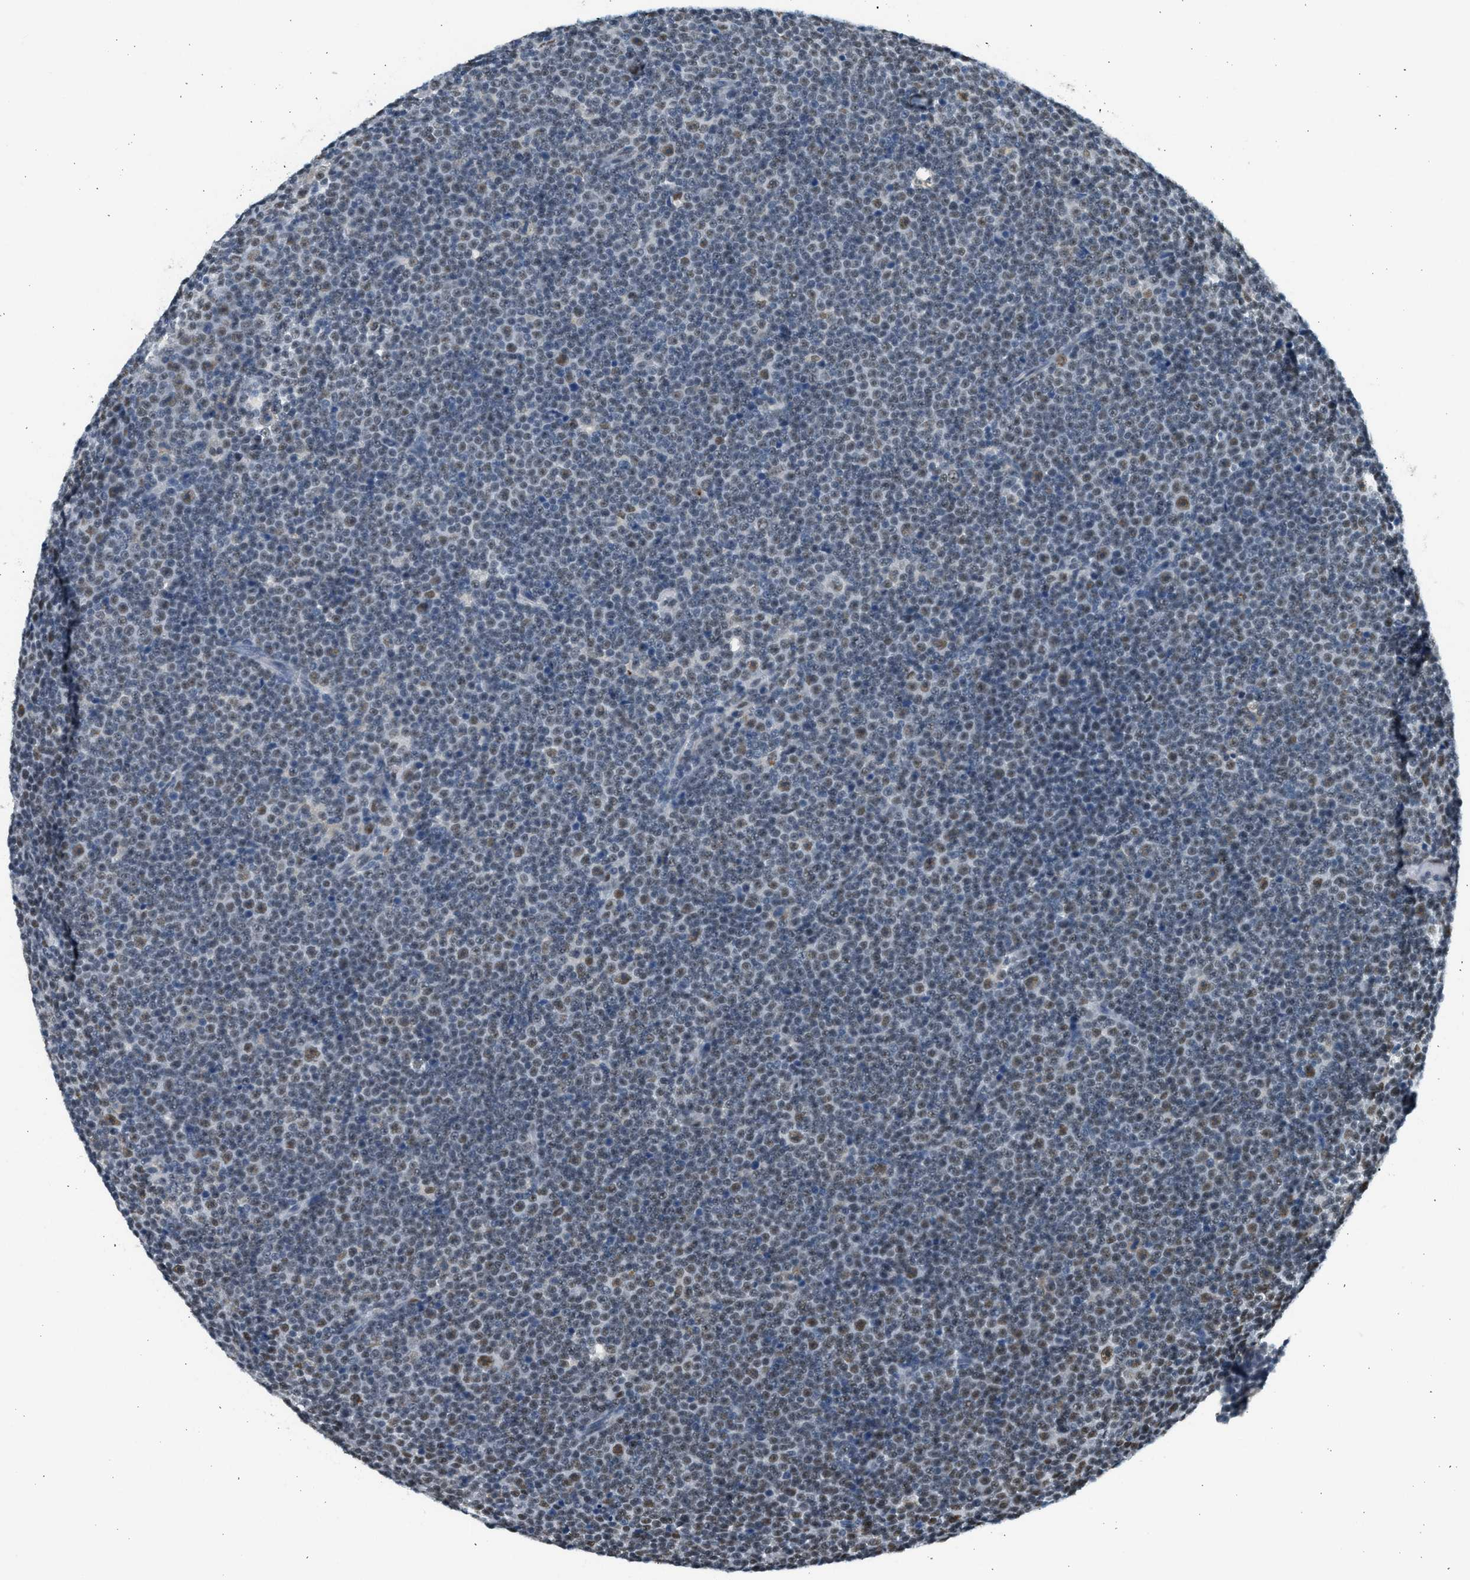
{"staining": {"intensity": "weak", "quantity": "25%-75%", "location": "nuclear"}, "tissue": "lymphoma", "cell_type": "Tumor cells", "image_type": "cancer", "snomed": [{"axis": "morphology", "description": "Malignant lymphoma, non-Hodgkin's type, Low grade"}, {"axis": "topography", "description": "Lymph node"}], "caption": "This is a photomicrograph of IHC staining of lymphoma, which shows weak expression in the nuclear of tumor cells.", "gene": "HIPK1", "patient": {"sex": "female", "age": 67}}